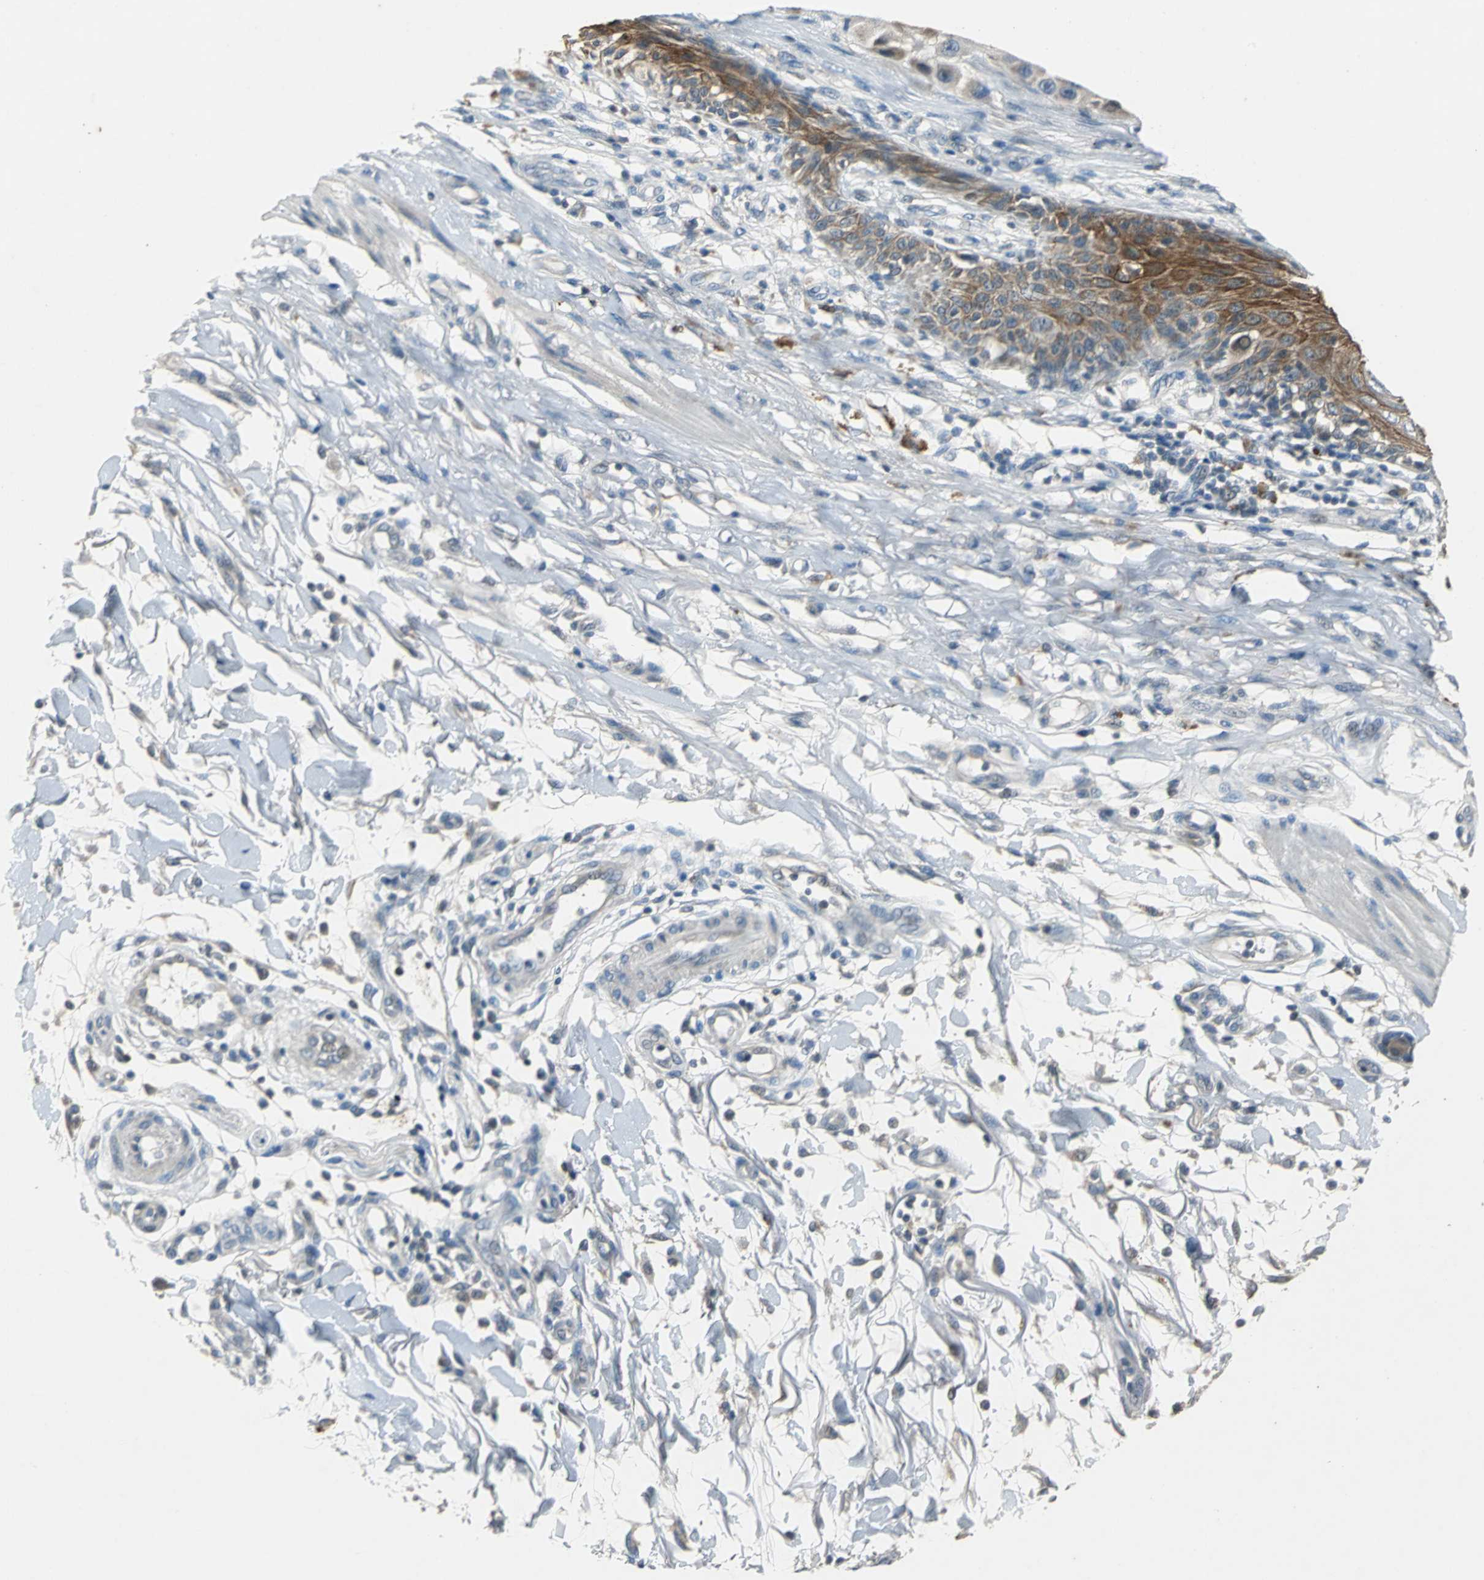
{"staining": {"intensity": "weak", "quantity": "<25%", "location": "cytoplasmic/membranous"}, "tissue": "melanoma", "cell_type": "Tumor cells", "image_type": "cancer", "snomed": [{"axis": "morphology", "description": "Malignant melanoma, NOS"}, {"axis": "topography", "description": "Skin"}], "caption": "IHC micrograph of melanoma stained for a protein (brown), which shows no staining in tumor cells.", "gene": "JADE3", "patient": {"sex": "female", "age": 81}}